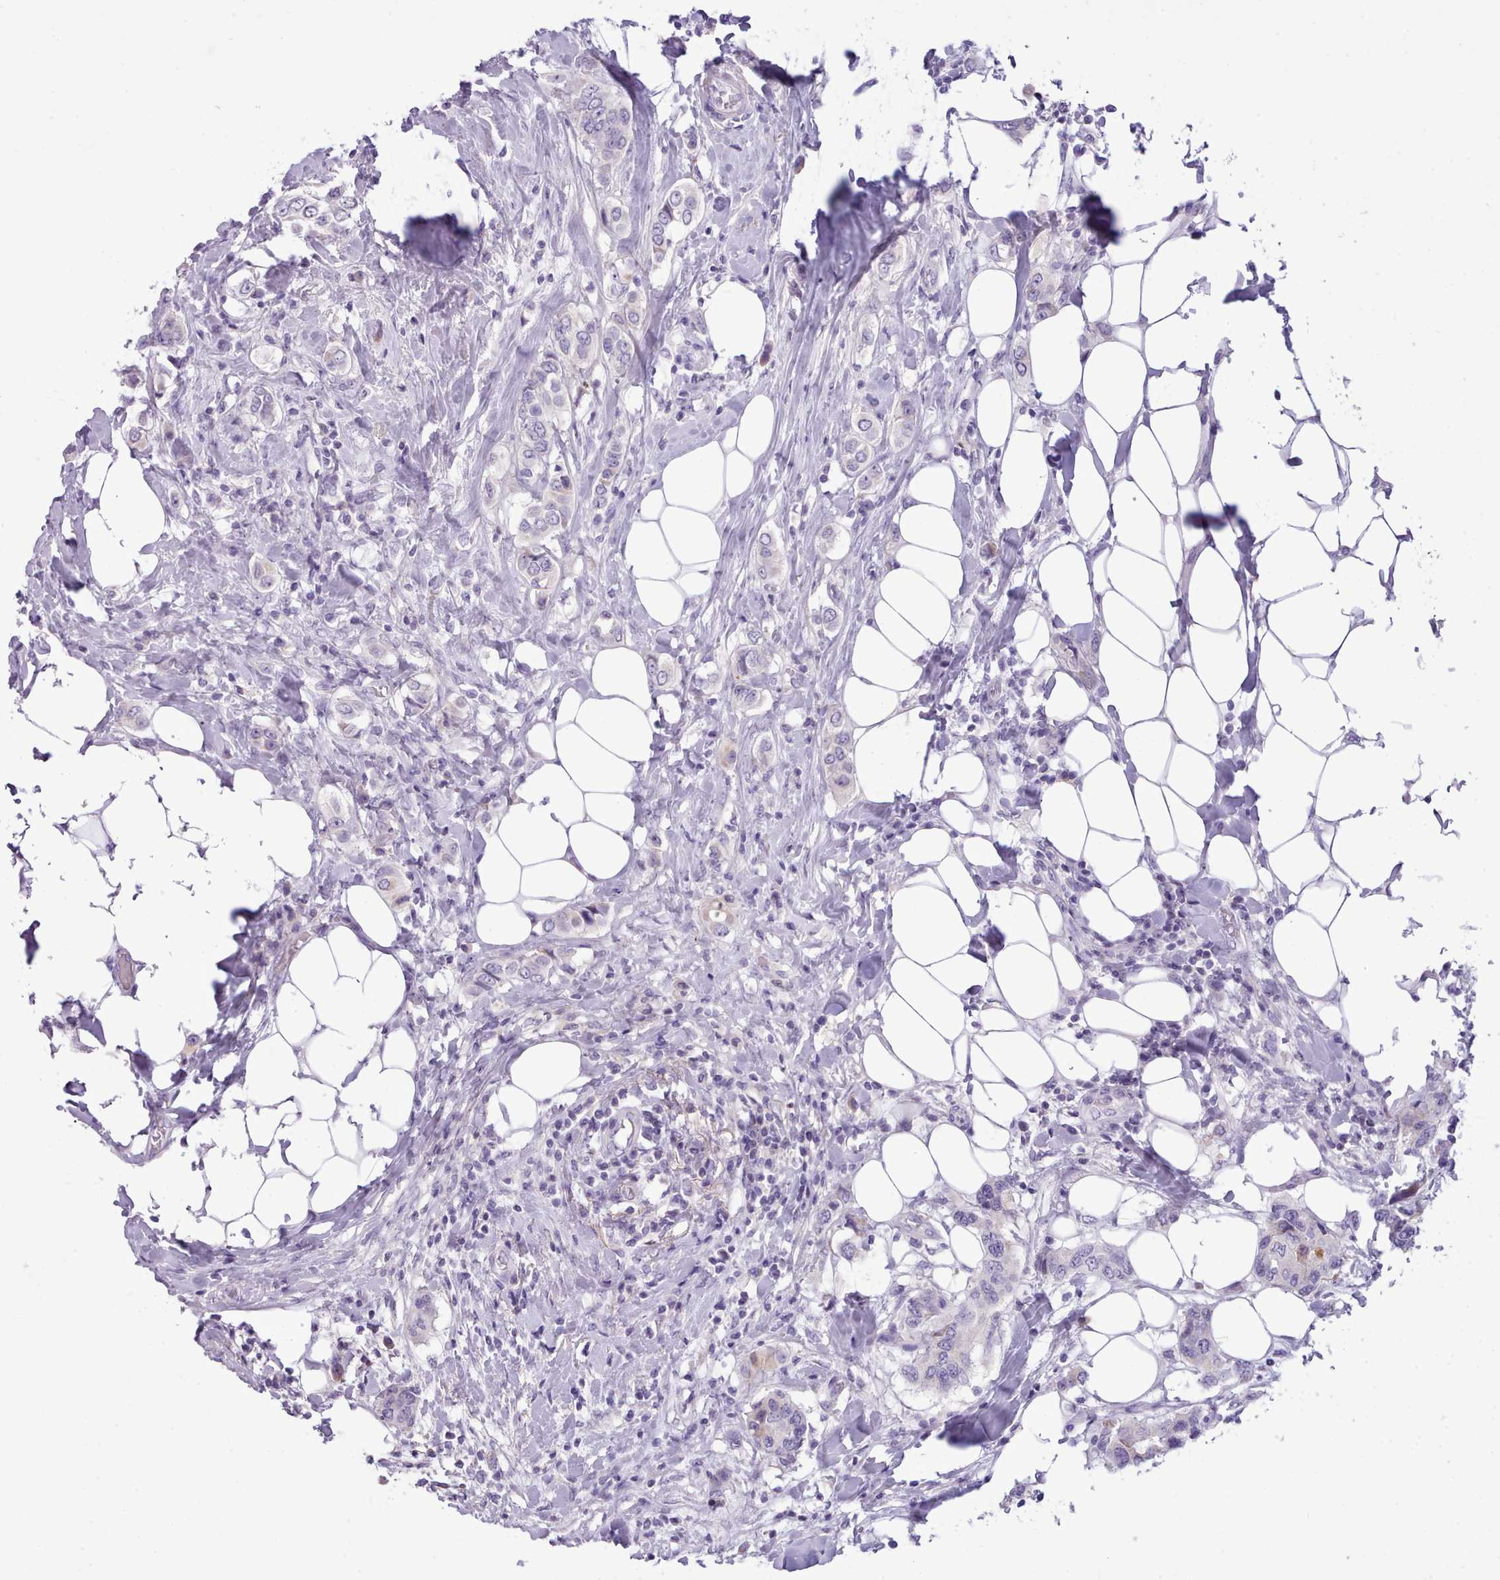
{"staining": {"intensity": "negative", "quantity": "none", "location": "none"}, "tissue": "breast cancer", "cell_type": "Tumor cells", "image_type": "cancer", "snomed": [{"axis": "morphology", "description": "Lobular carcinoma"}, {"axis": "topography", "description": "Breast"}], "caption": "DAB immunohistochemical staining of breast lobular carcinoma displays no significant staining in tumor cells.", "gene": "CYP2A13", "patient": {"sex": "female", "age": 51}}